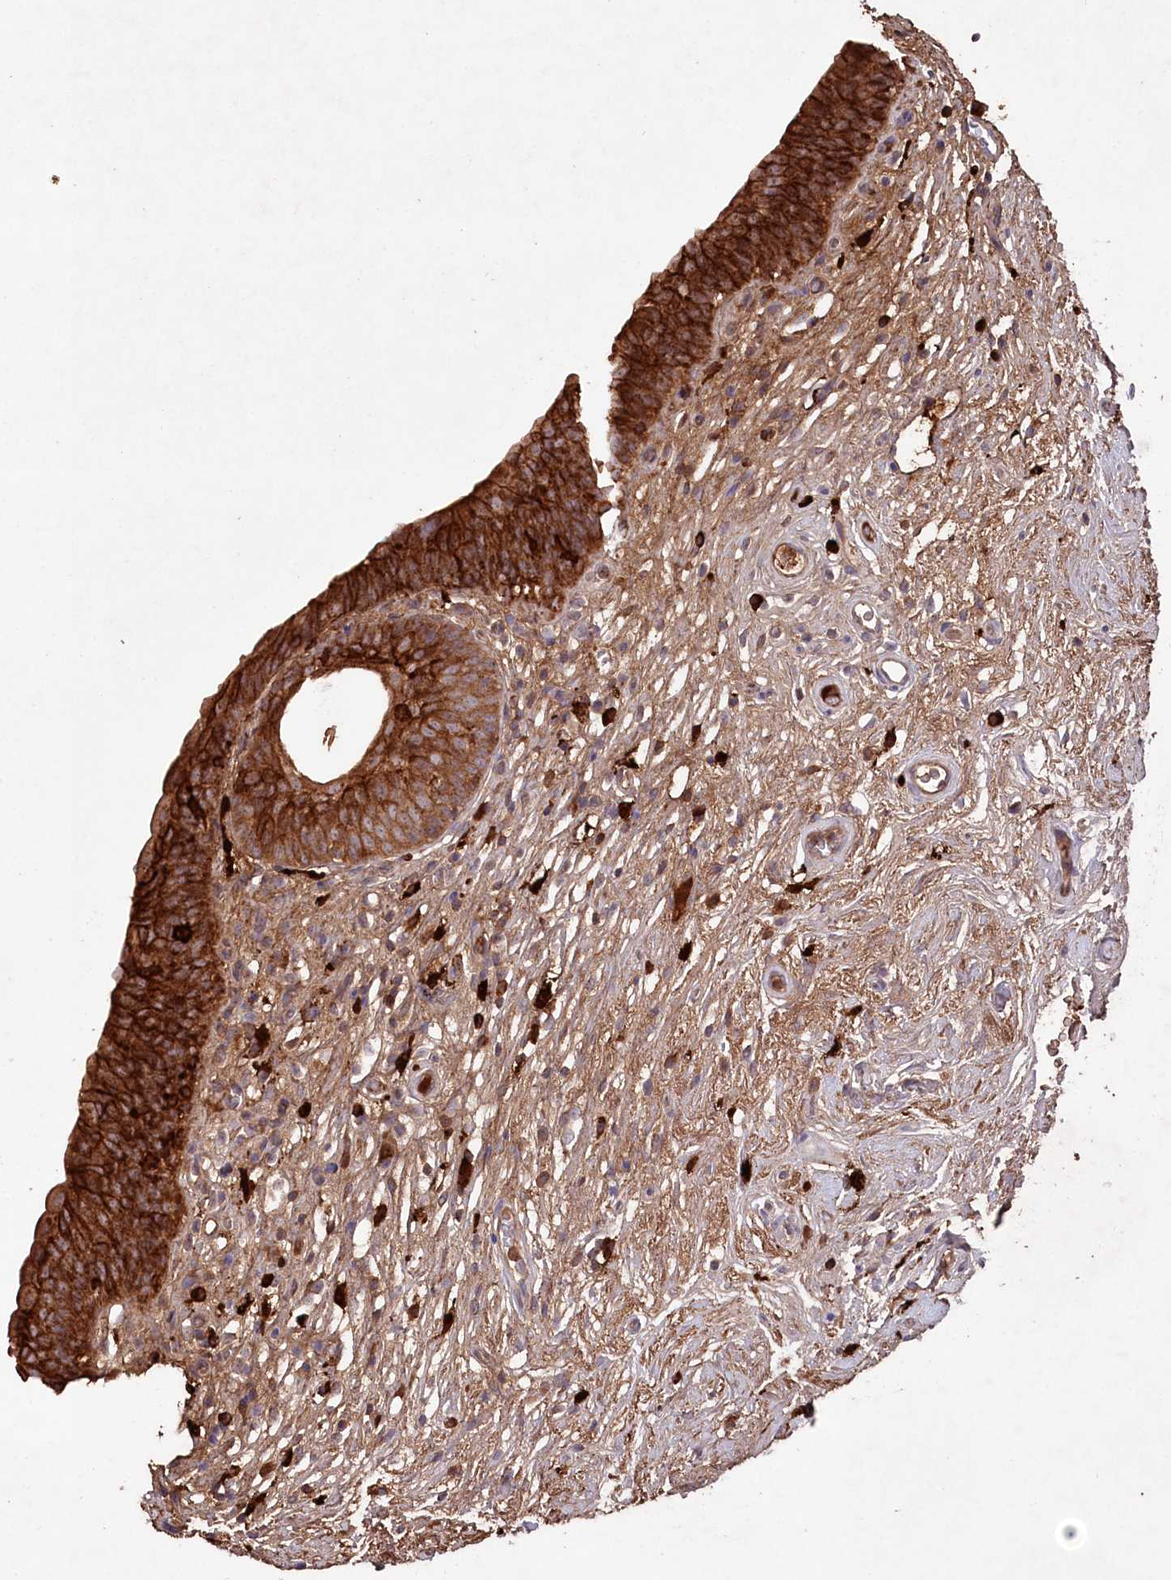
{"staining": {"intensity": "strong", "quantity": ">75%", "location": "cytoplasmic/membranous"}, "tissue": "urinary bladder", "cell_type": "Urothelial cells", "image_type": "normal", "snomed": [{"axis": "morphology", "description": "Normal tissue, NOS"}, {"axis": "topography", "description": "Urinary bladder"}], "caption": "A high-resolution histopathology image shows immunohistochemistry staining of normal urinary bladder, which shows strong cytoplasmic/membranous staining in approximately >75% of urothelial cells.", "gene": "PPP1R21", "patient": {"sex": "male", "age": 83}}